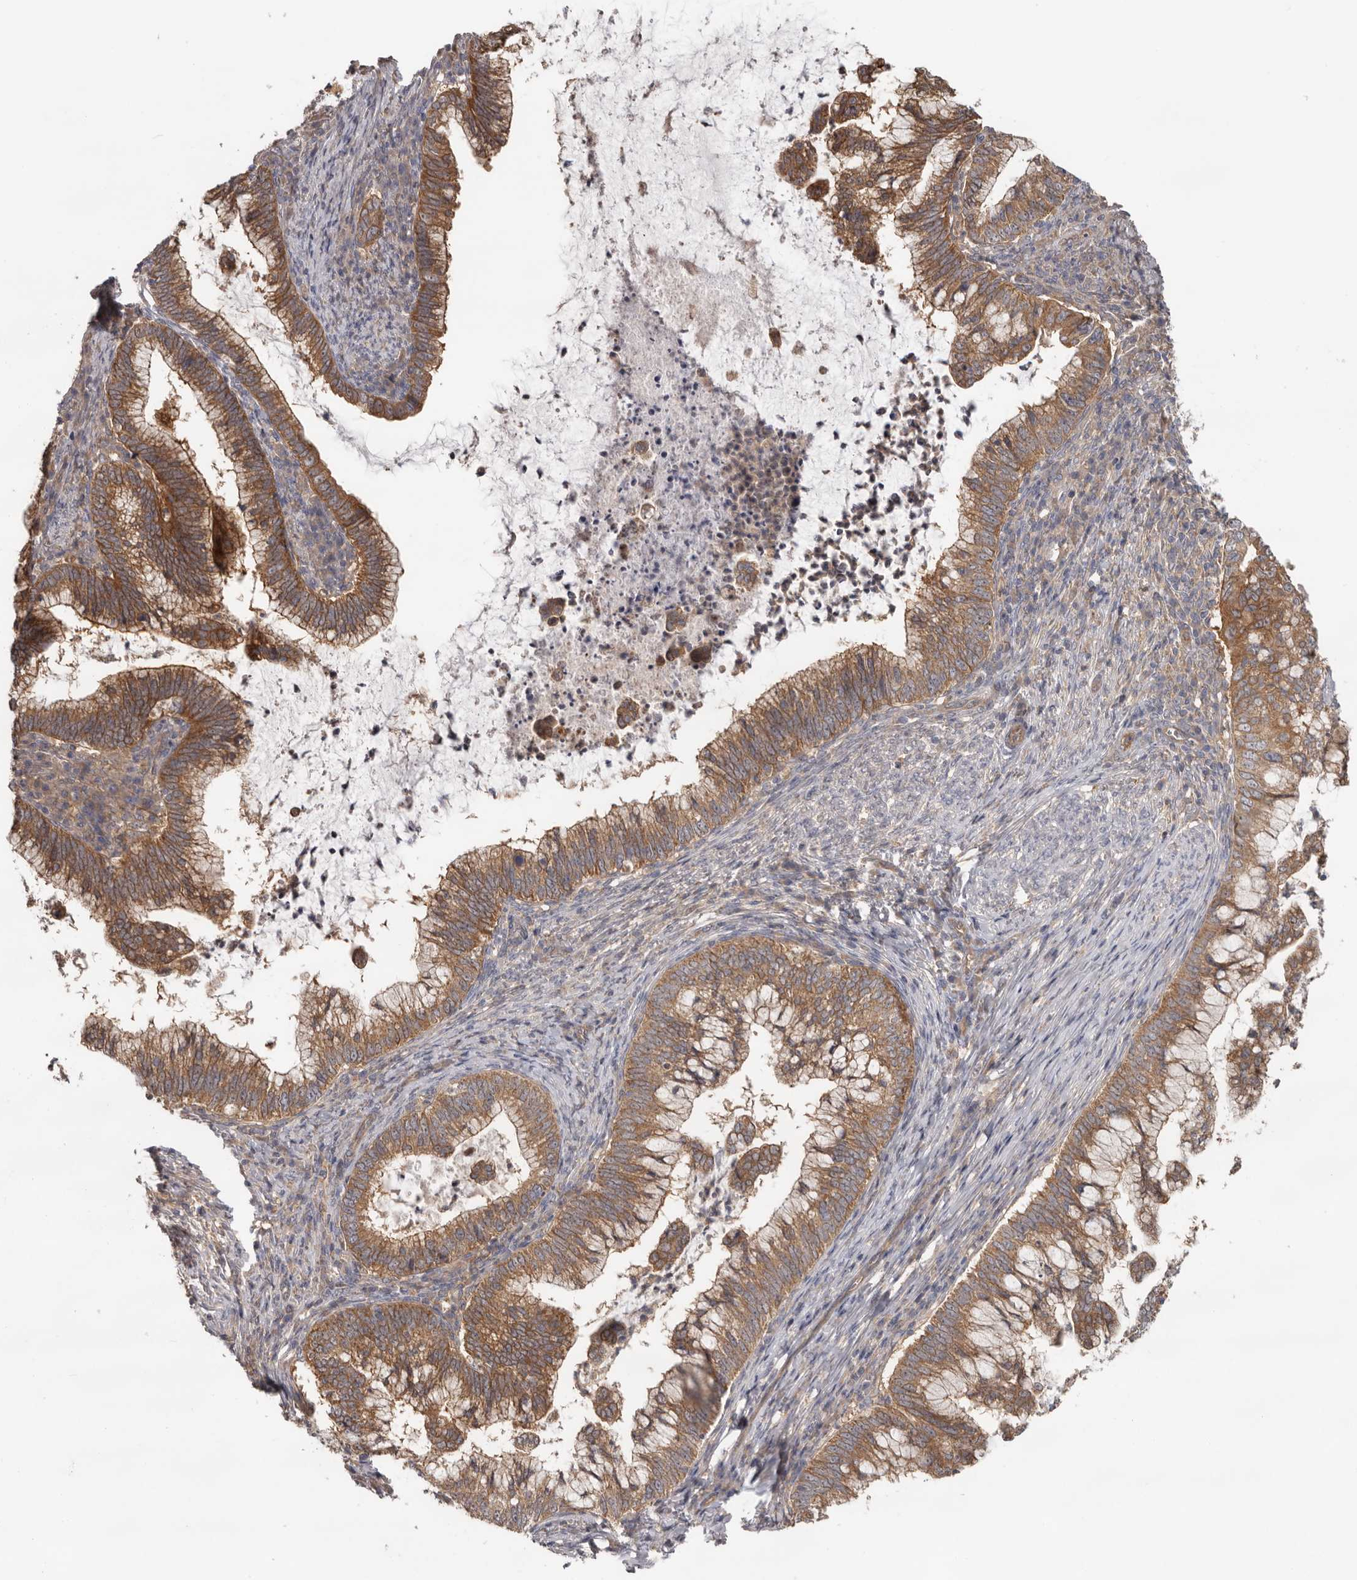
{"staining": {"intensity": "moderate", "quantity": ">75%", "location": "cytoplasmic/membranous"}, "tissue": "cervical cancer", "cell_type": "Tumor cells", "image_type": "cancer", "snomed": [{"axis": "morphology", "description": "Adenocarcinoma, NOS"}, {"axis": "topography", "description": "Cervix"}], "caption": "Immunohistochemistry (DAB (3,3'-diaminobenzidine)) staining of cervical cancer displays moderate cytoplasmic/membranous protein expression in approximately >75% of tumor cells. The staining was performed using DAB (3,3'-diaminobenzidine) to visualize the protein expression in brown, while the nuclei were stained in blue with hematoxylin (Magnification: 20x).", "gene": "HINT3", "patient": {"sex": "female", "age": 36}}